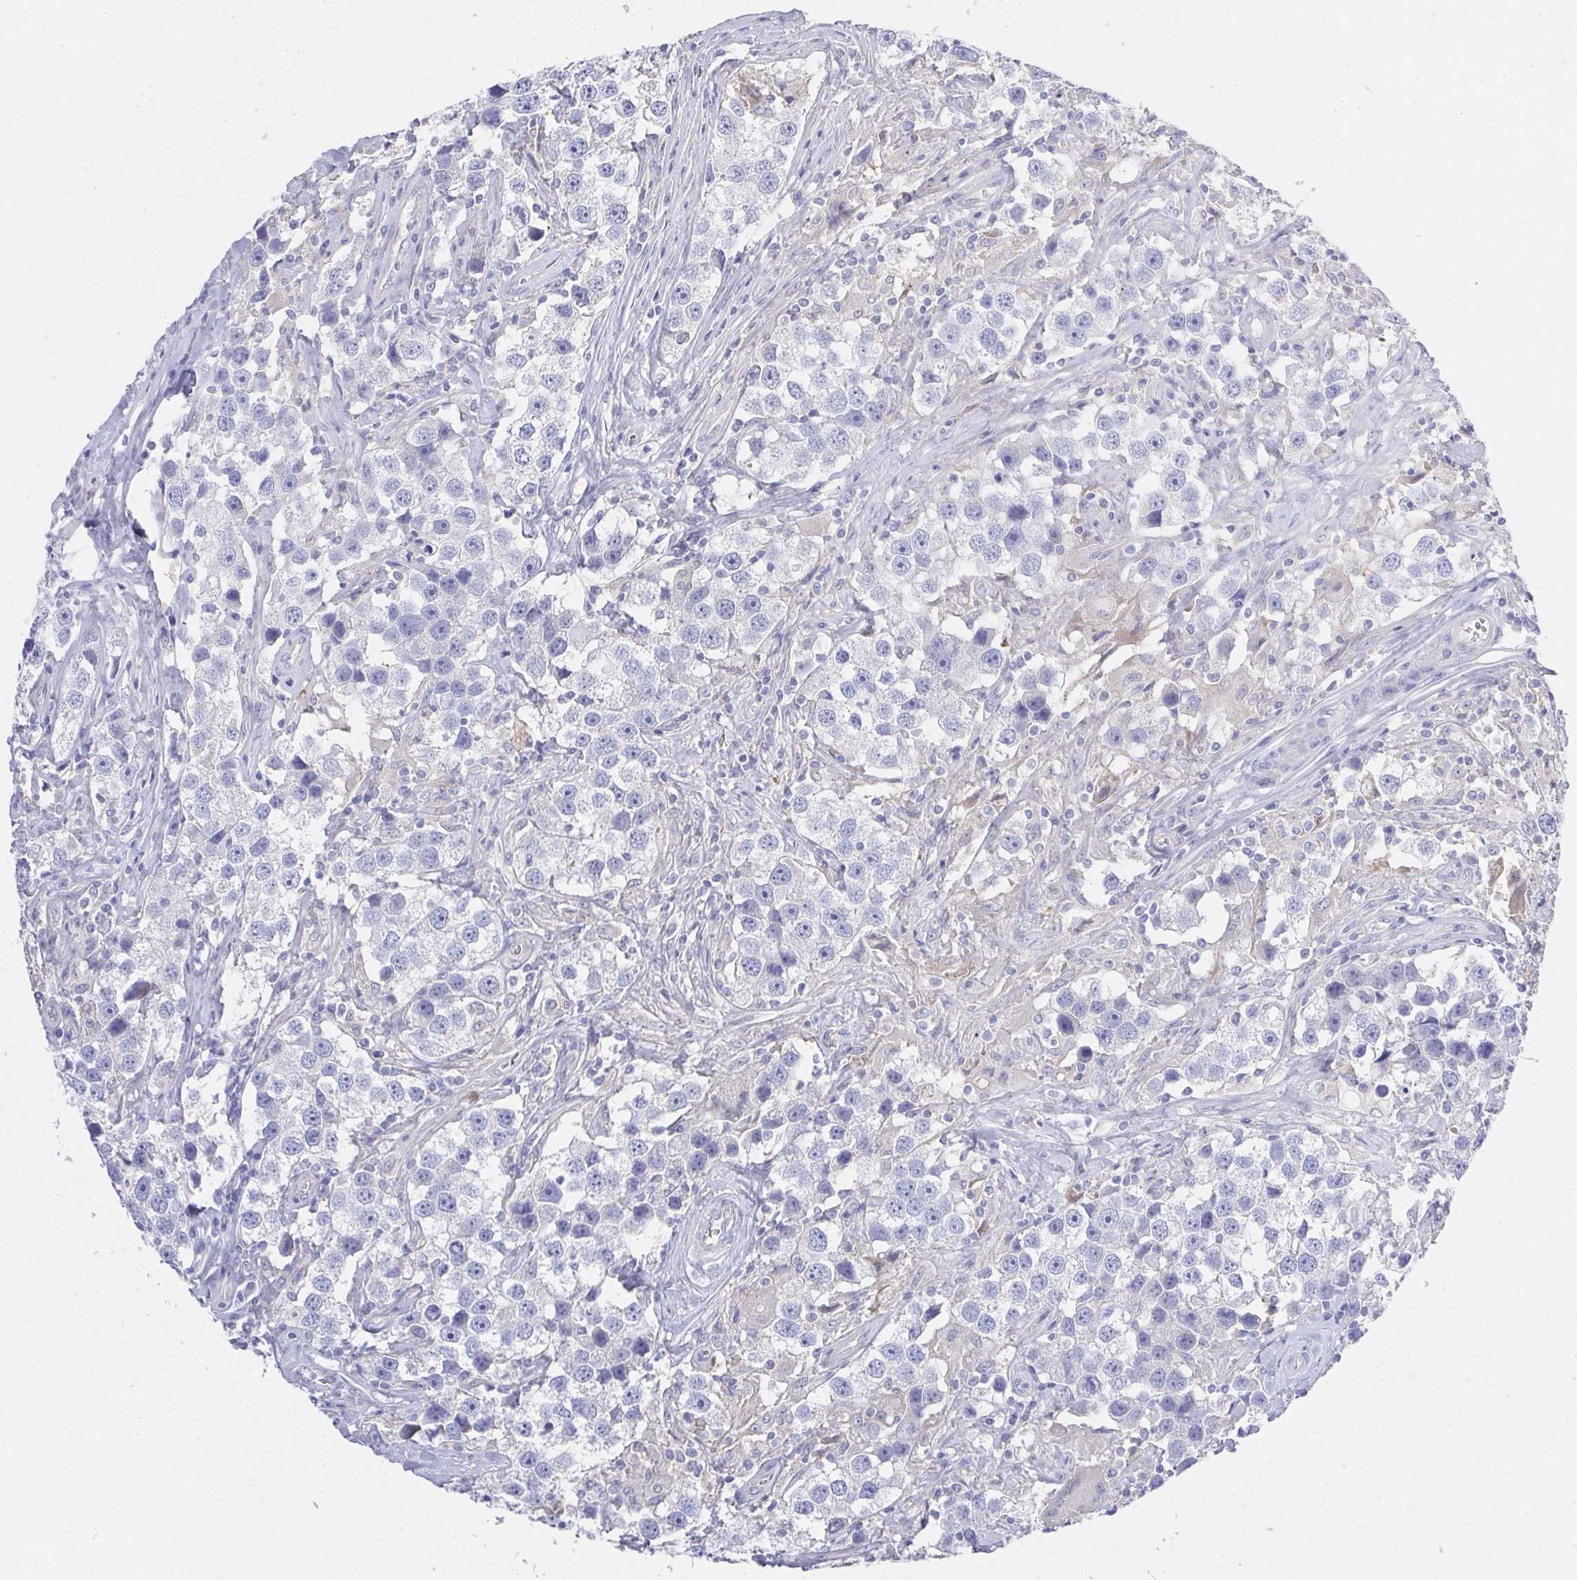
{"staining": {"intensity": "negative", "quantity": "none", "location": "none"}, "tissue": "testis cancer", "cell_type": "Tumor cells", "image_type": "cancer", "snomed": [{"axis": "morphology", "description": "Seminoma, NOS"}, {"axis": "topography", "description": "Testis"}], "caption": "Immunohistochemistry of human testis cancer (seminoma) shows no positivity in tumor cells.", "gene": "PRG3", "patient": {"sex": "male", "age": 49}}